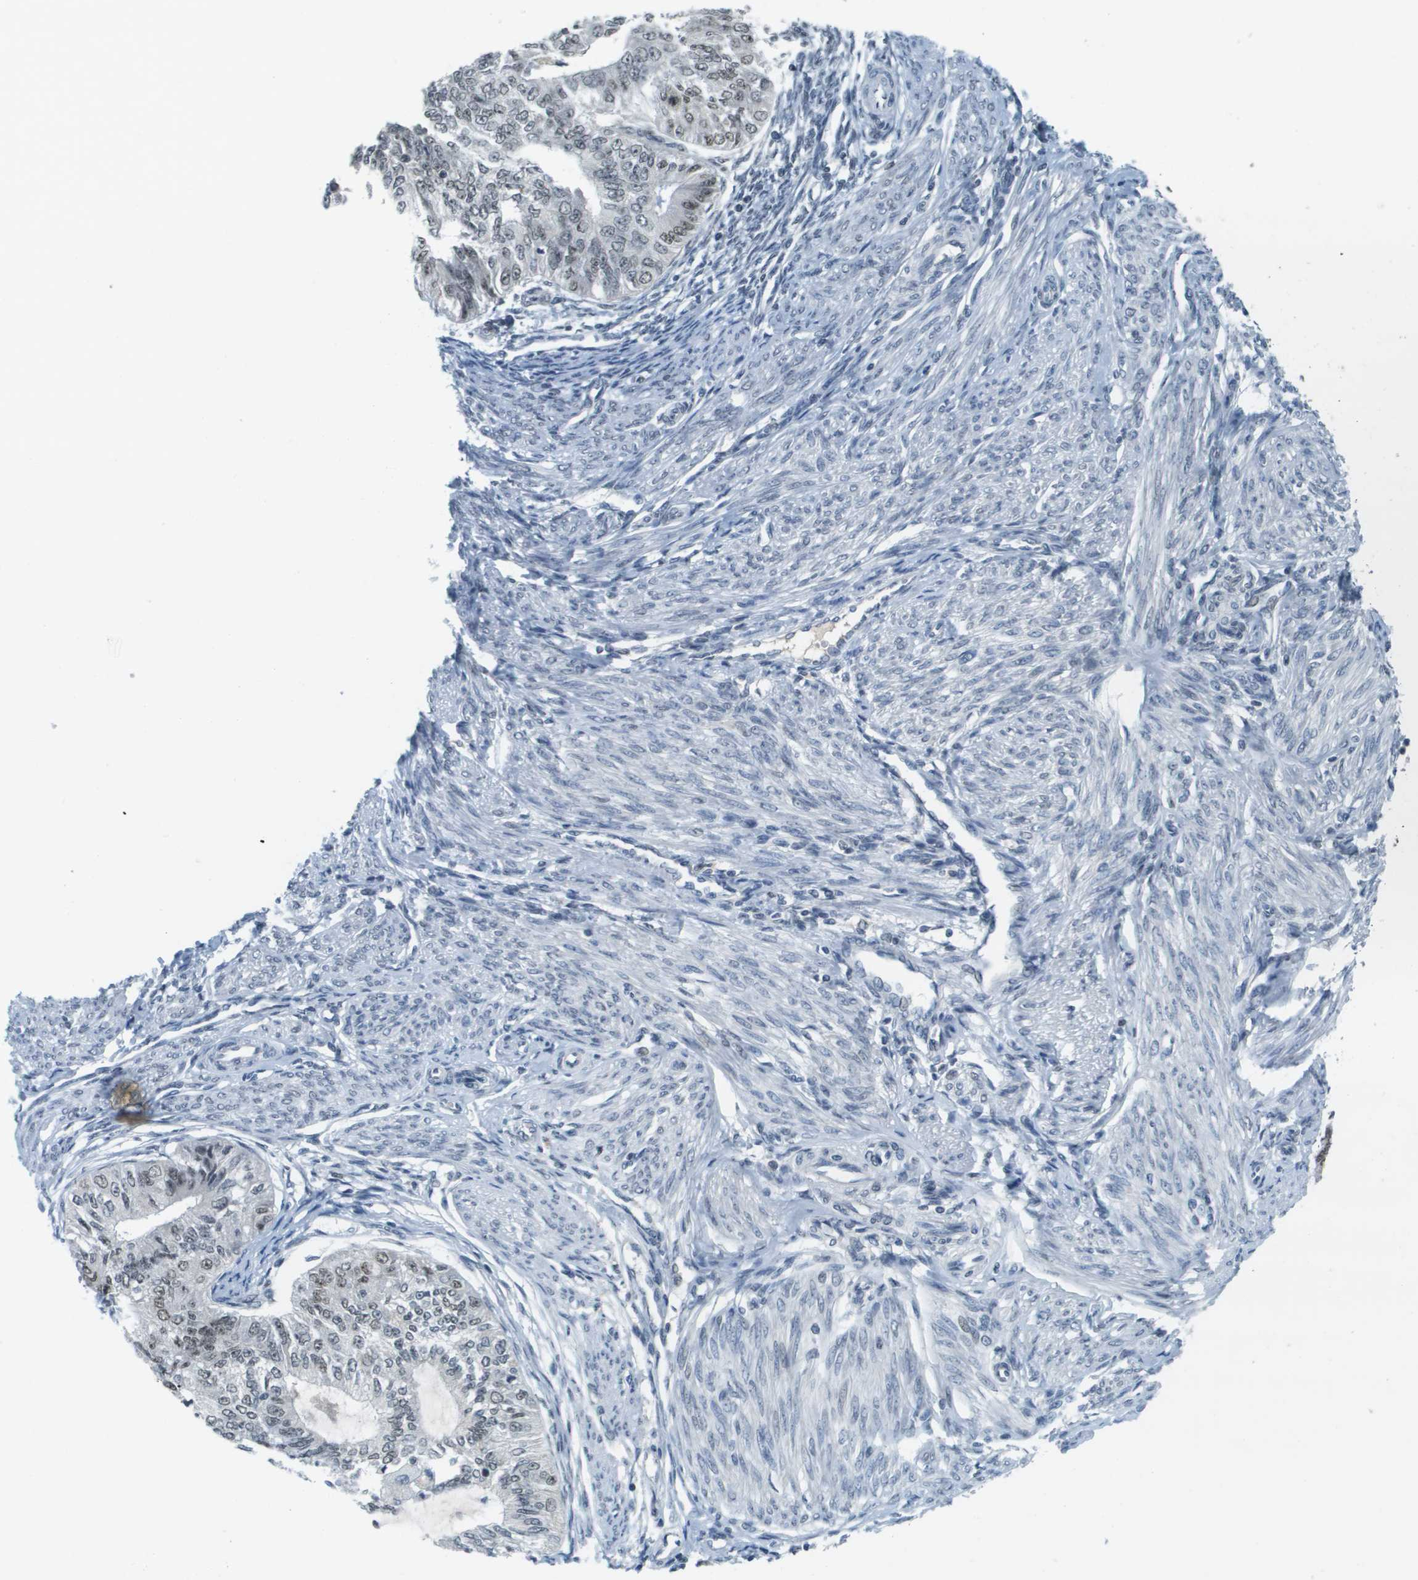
{"staining": {"intensity": "weak", "quantity": "25%-75%", "location": "nuclear"}, "tissue": "endometrial cancer", "cell_type": "Tumor cells", "image_type": "cancer", "snomed": [{"axis": "morphology", "description": "Adenocarcinoma, NOS"}, {"axis": "topography", "description": "Endometrium"}], "caption": "Immunohistochemistry staining of adenocarcinoma (endometrial), which displays low levels of weak nuclear expression in about 25%-75% of tumor cells indicating weak nuclear protein staining. The staining was performed using DAB (3,3'-diaminobenzidine) (brown) for protein detection and nuclei were counterstained in hematoxylin (blue).", "gene": "CBX5", "patient": {"sex": "female", "age": 32}}